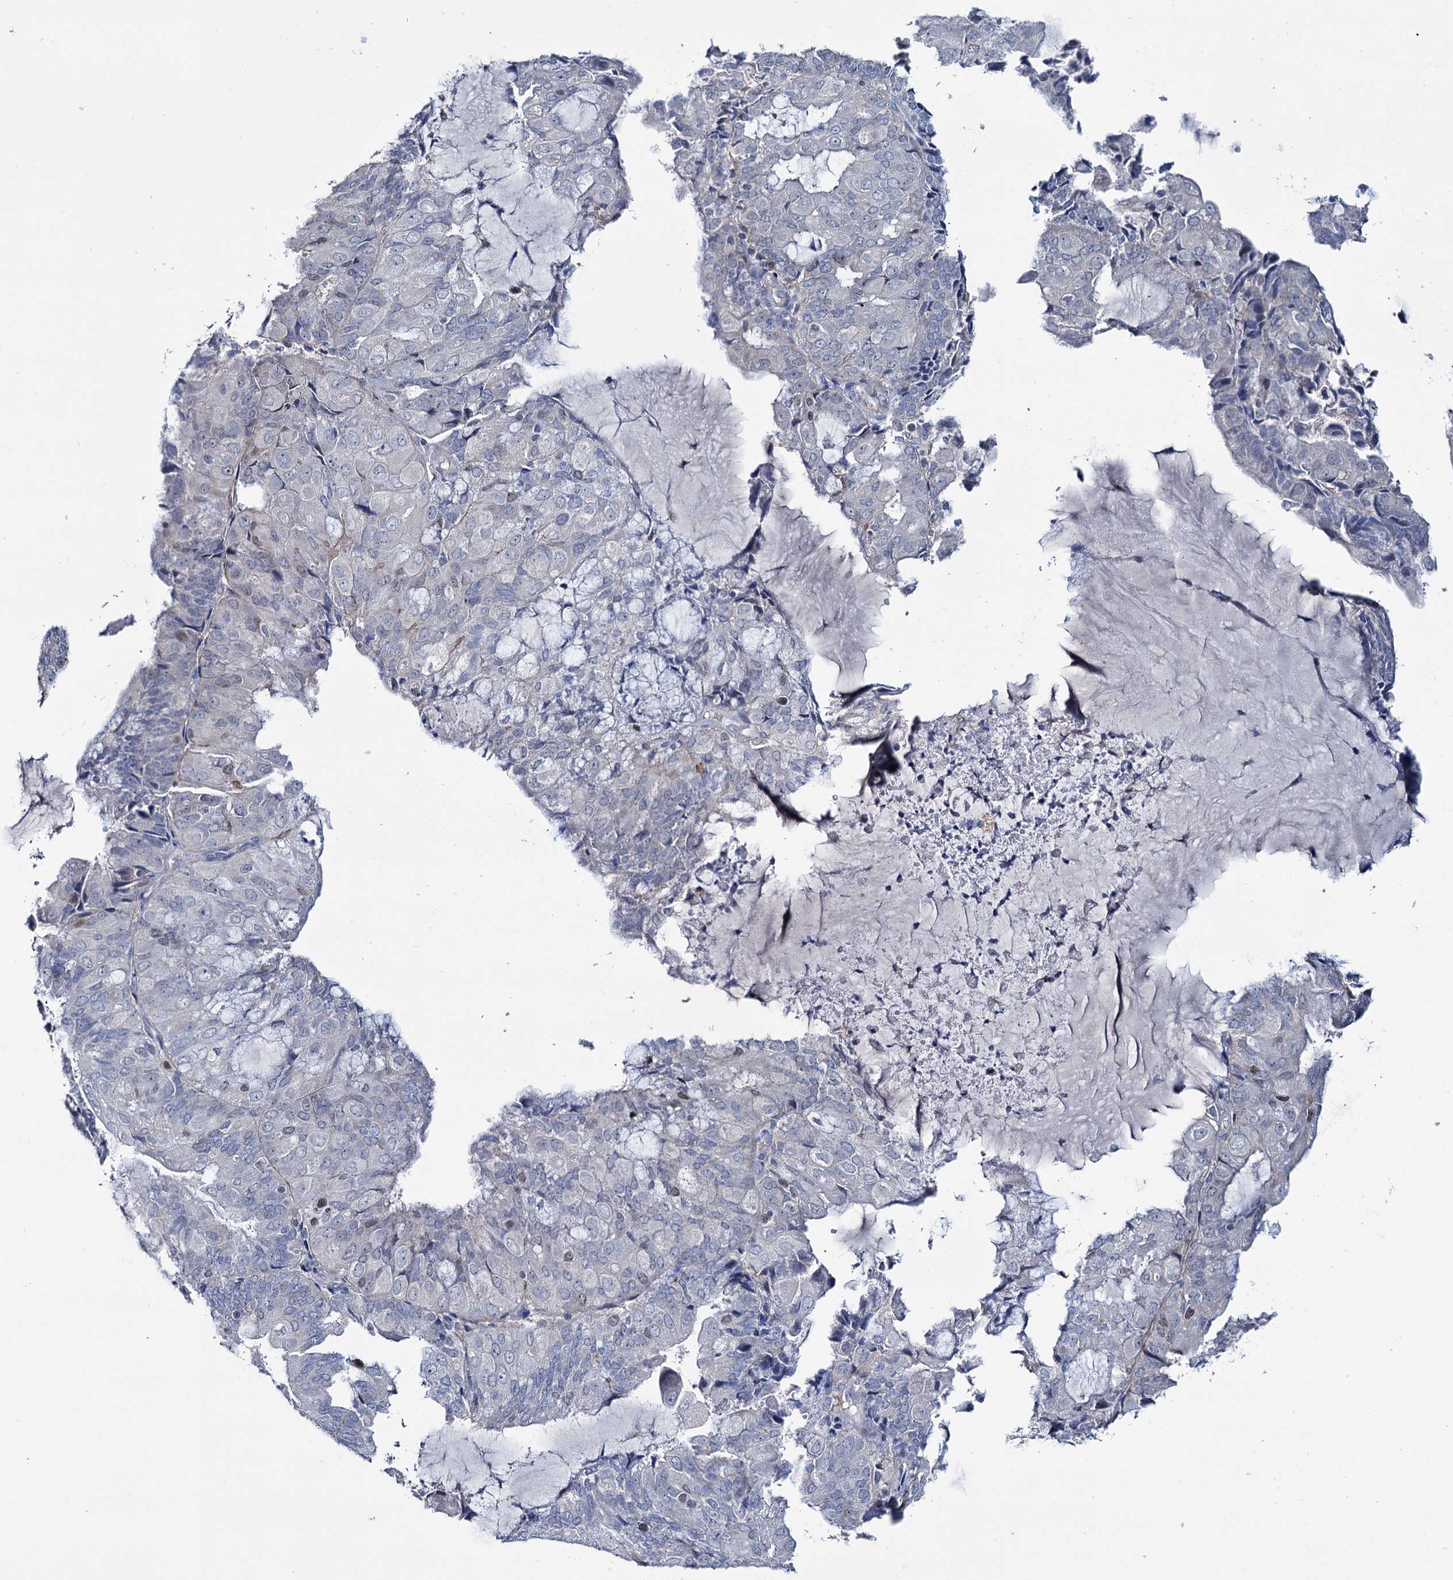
{"staining": {"intensity": "negative", "quantity": "none", "location": "none"}, "tissue": "endometrial cancer", "cell_type": "Tumor cells", "image_type": "cancer", "snomed": [{"axis": "morphology", "description": "Adenocarcinoma, NOS"}, {"axis": "topography", "description": "Endometrium"}], "caption": "A high-resolution image shows immunohistochemistry (IHC) staining of adenocarcinoma (endometrial), which displays no significant positivity in tumor cells.", "gene": "FAM111B", "patient": {"sex": "female", "age": 81}}